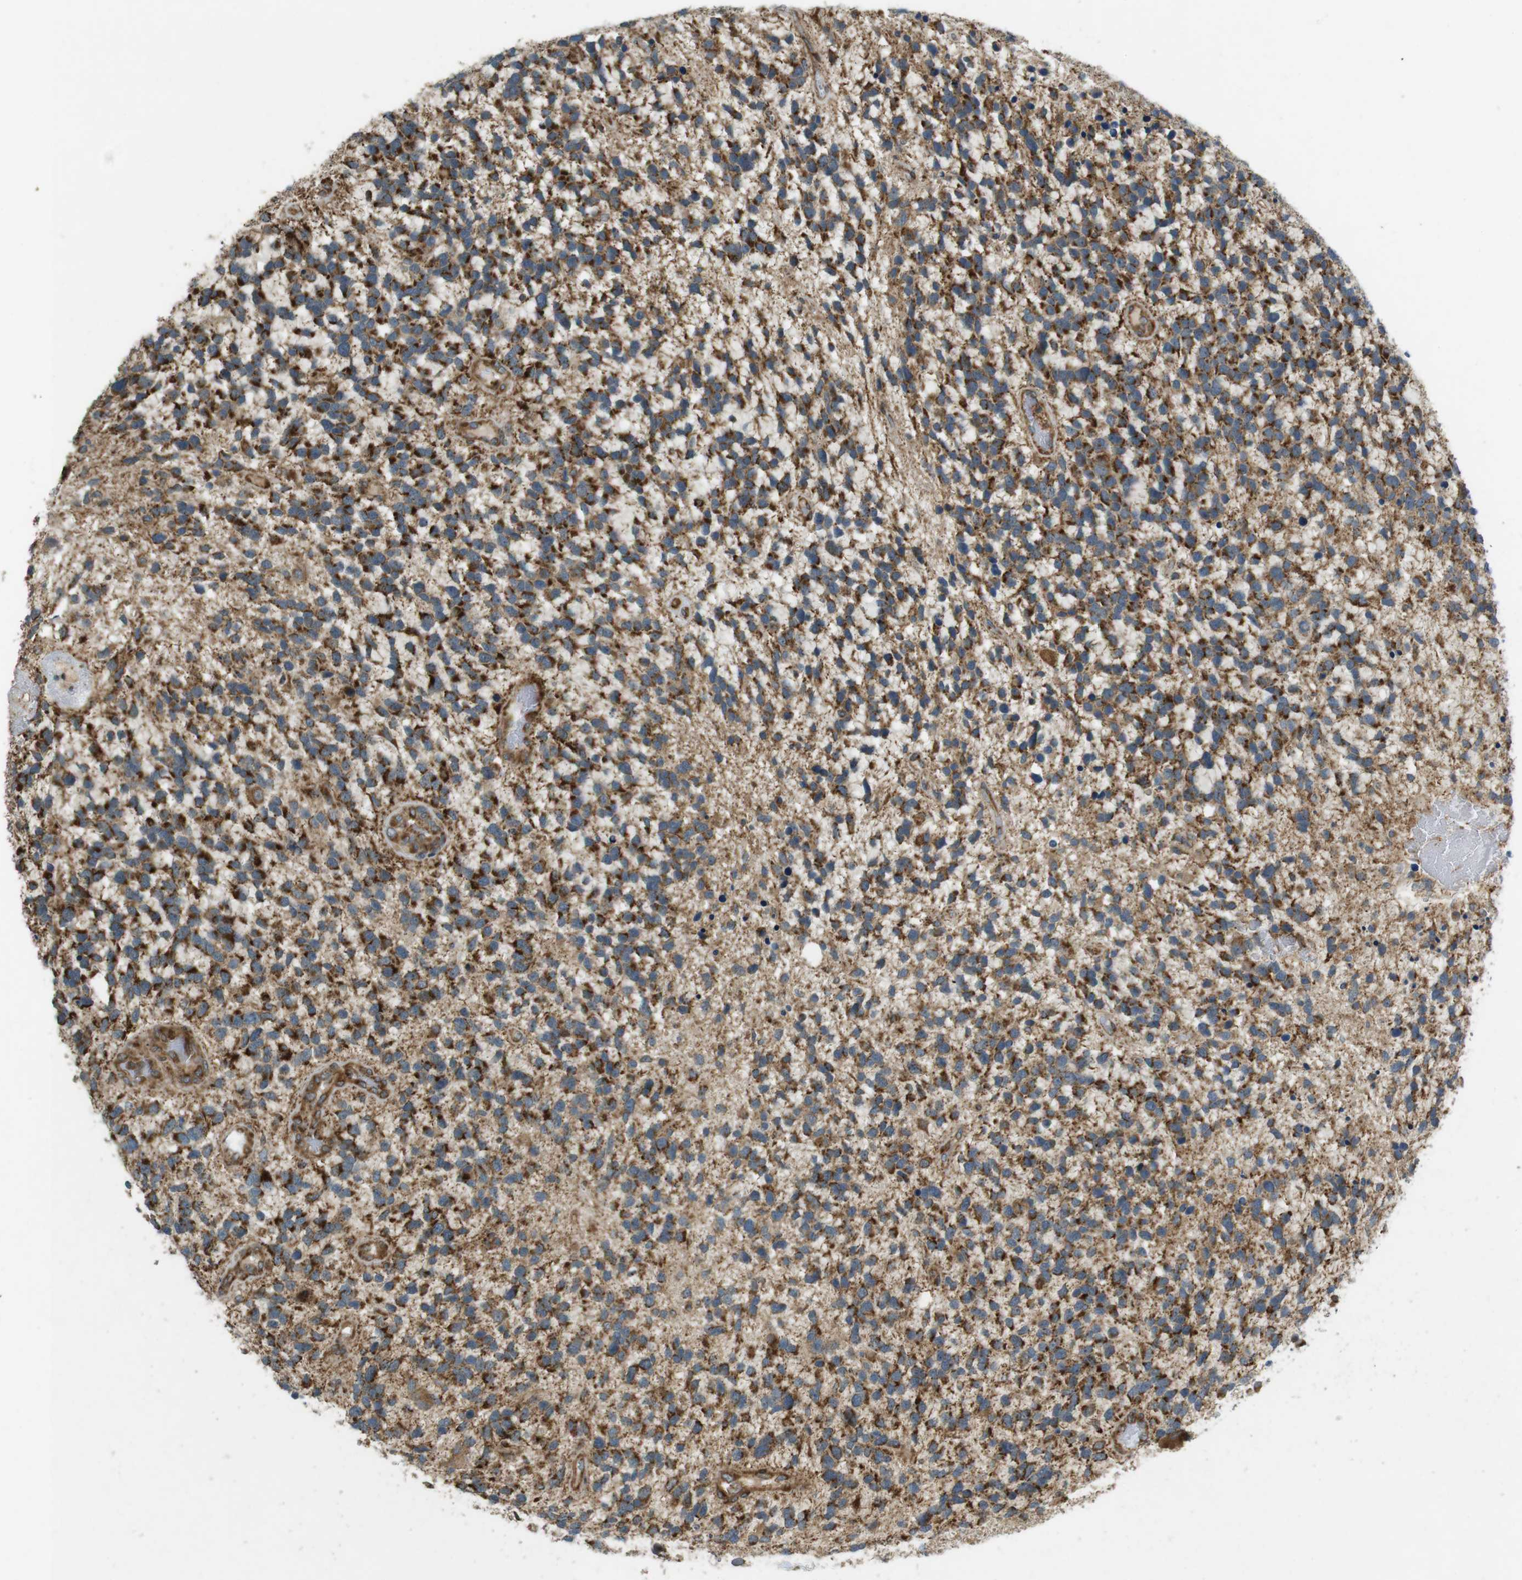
{"staining": {"intensity": "strong", "quantity": "25%-75%", "location": "cytoplasmic/membranous"}, "tissue": "glioma", "cell_type": "Tumor cells", "image_type": "cancer", "snomed": [{"axis": "morphology", "description": "Glioma, malignant, High grade"}, {"axis": "topography", "description": "Brain"}], "caption": "Protein analysis of glioma tissue displays strong cytoplasmic/membranous staining in approximately 25%-75% of tumor cells.", "gene": "SLC41A1", "patient": {"sex": "female", "age": 58}}